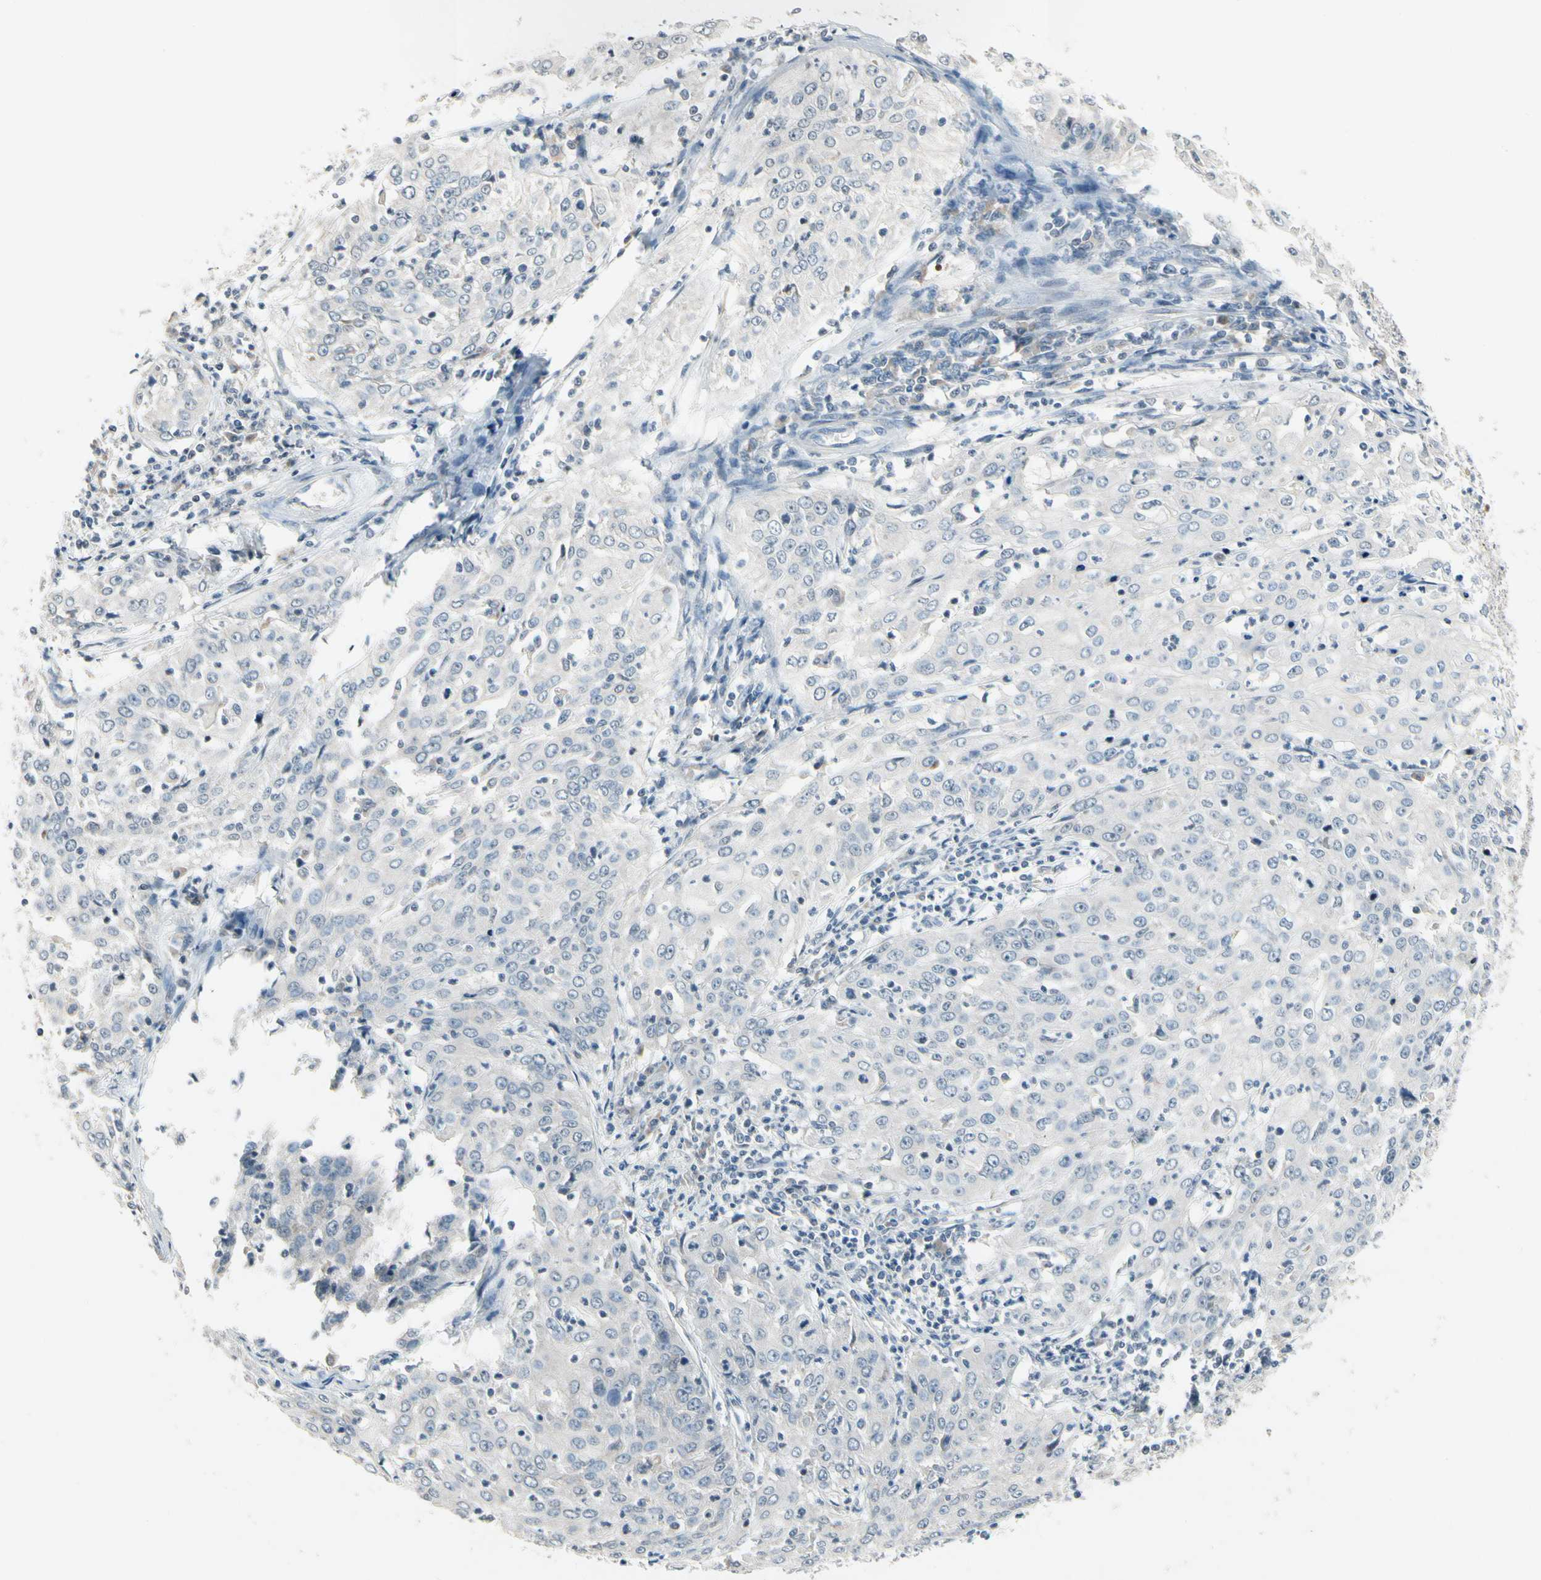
{"staining": {"intensity": "negative", "quantity": "none", "location": "none"}, "tissue": "cervical cancer", "cell_type": "Tumor cells", "image_type": "cancer", "snomed": [{"axis": "morphology", "description": "Squamous cell carcinoma, NOS"}, {"axis": "topography", "description": "Cervix"}], "caption": "This micrograph is of cervical squamous cell carcinoma stained with IHC to label a protein in brown with the nuclei are counter-stained blue. There is no expression in tumor cells.", "gene": "PIP5K1B", "patient": {"sex": "female", "age": 39}}